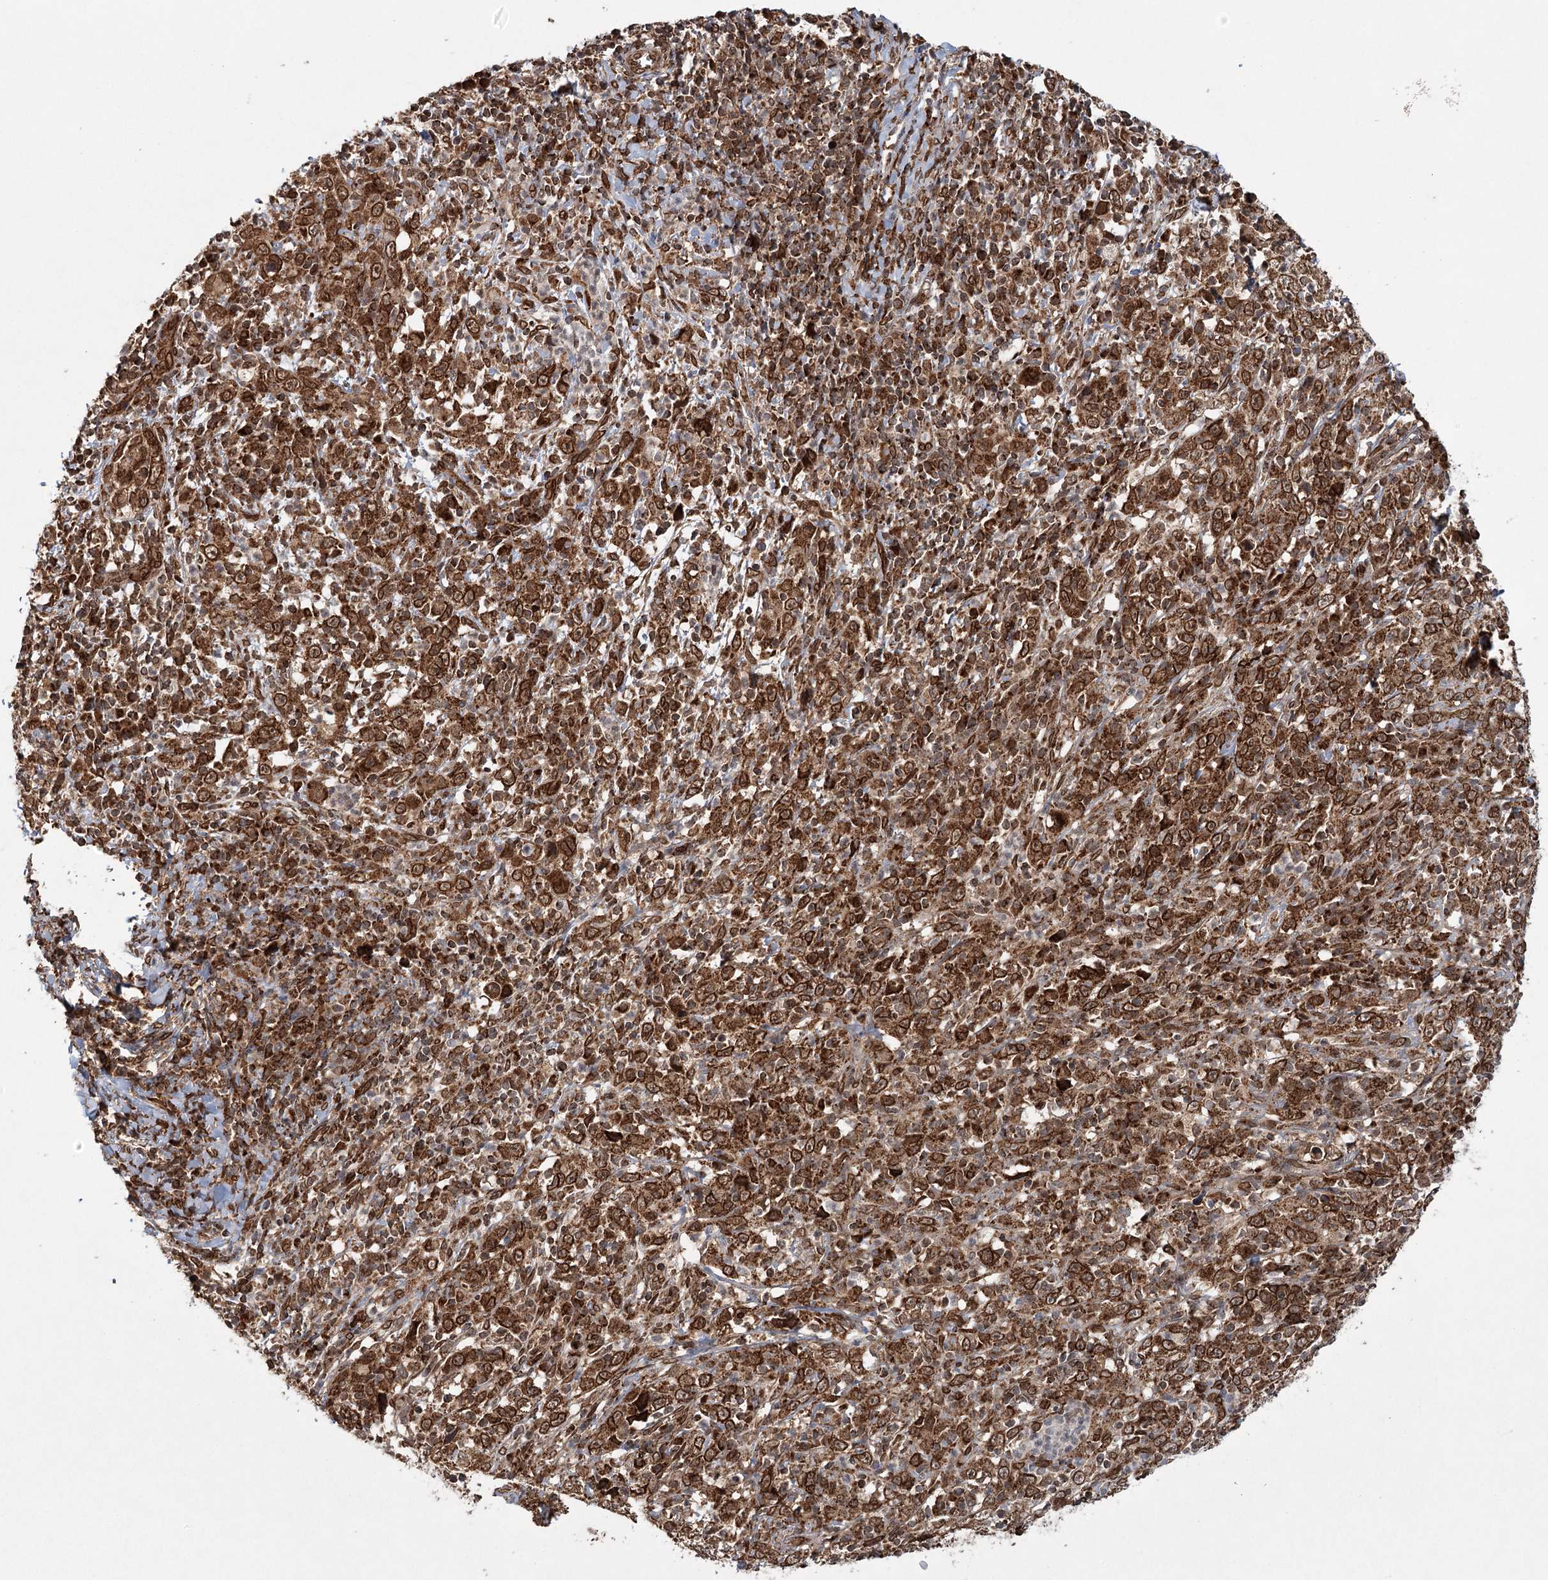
{"staining": {"intensity": "strong", "quantity": ">75%", "location": "cytoplasmic/membranous"}, "tissue": "cervical cancer", "cell_type": "Tumor cells", "image_type": "cancer", "snomed": [{"axis": "morphology", "description": "Squamous cell carcinoma, NOS"}, {"axis": "topography", "description": "Cervix"}], "caption": "Protein staining of cervical squamous cell carcinoma tissue shows strong cytoplasmic/membranous positivity in approximately >75% of tumor cells. The staining was performed using DAB, with brown indicating positive protein expression. Nuclei are stained blue with hematoxylin.", "gene": "BCKDHA", "patient": {"sex": "female", "age": 46}}